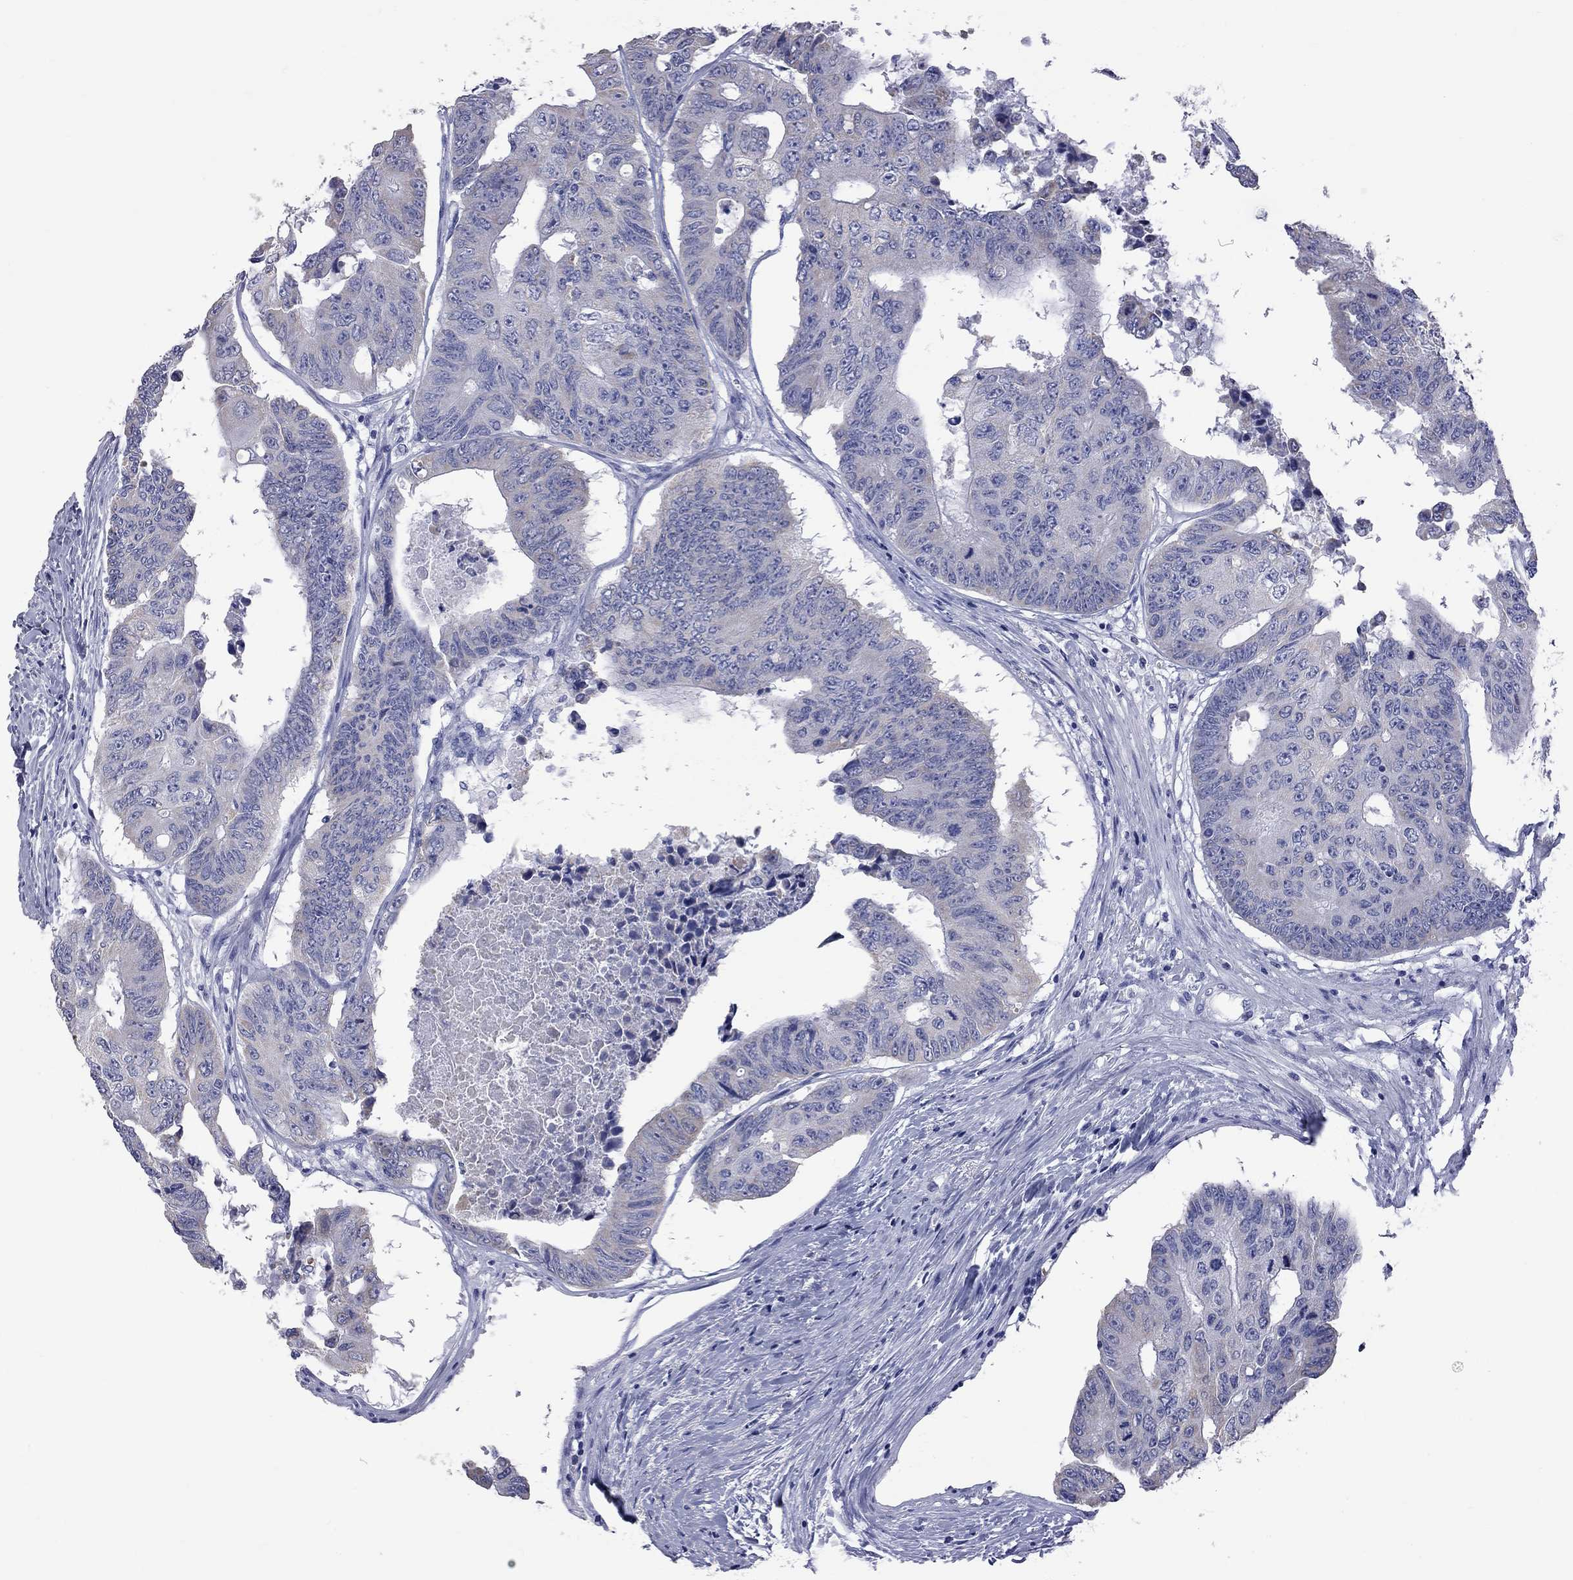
{"staining": {"intensity": "negative", "quantity": "none", "location": "none"}, "tissue": "colorectal cancer", "cell_type": "Tumor cells", "image_type": "cancer", "snomed": [{"axis": "morphology", "description": "Adenocarcinoma, NOS"}, {"axis": "topography", "description": "Rectum"}], "caption": "Immunohistochemical staining of human colorectal cancer (adenocarcinoma) shows no significant expression in tumor cells.", "gene": "KCND2", "patient": {"sex": "male", "age": 59}}